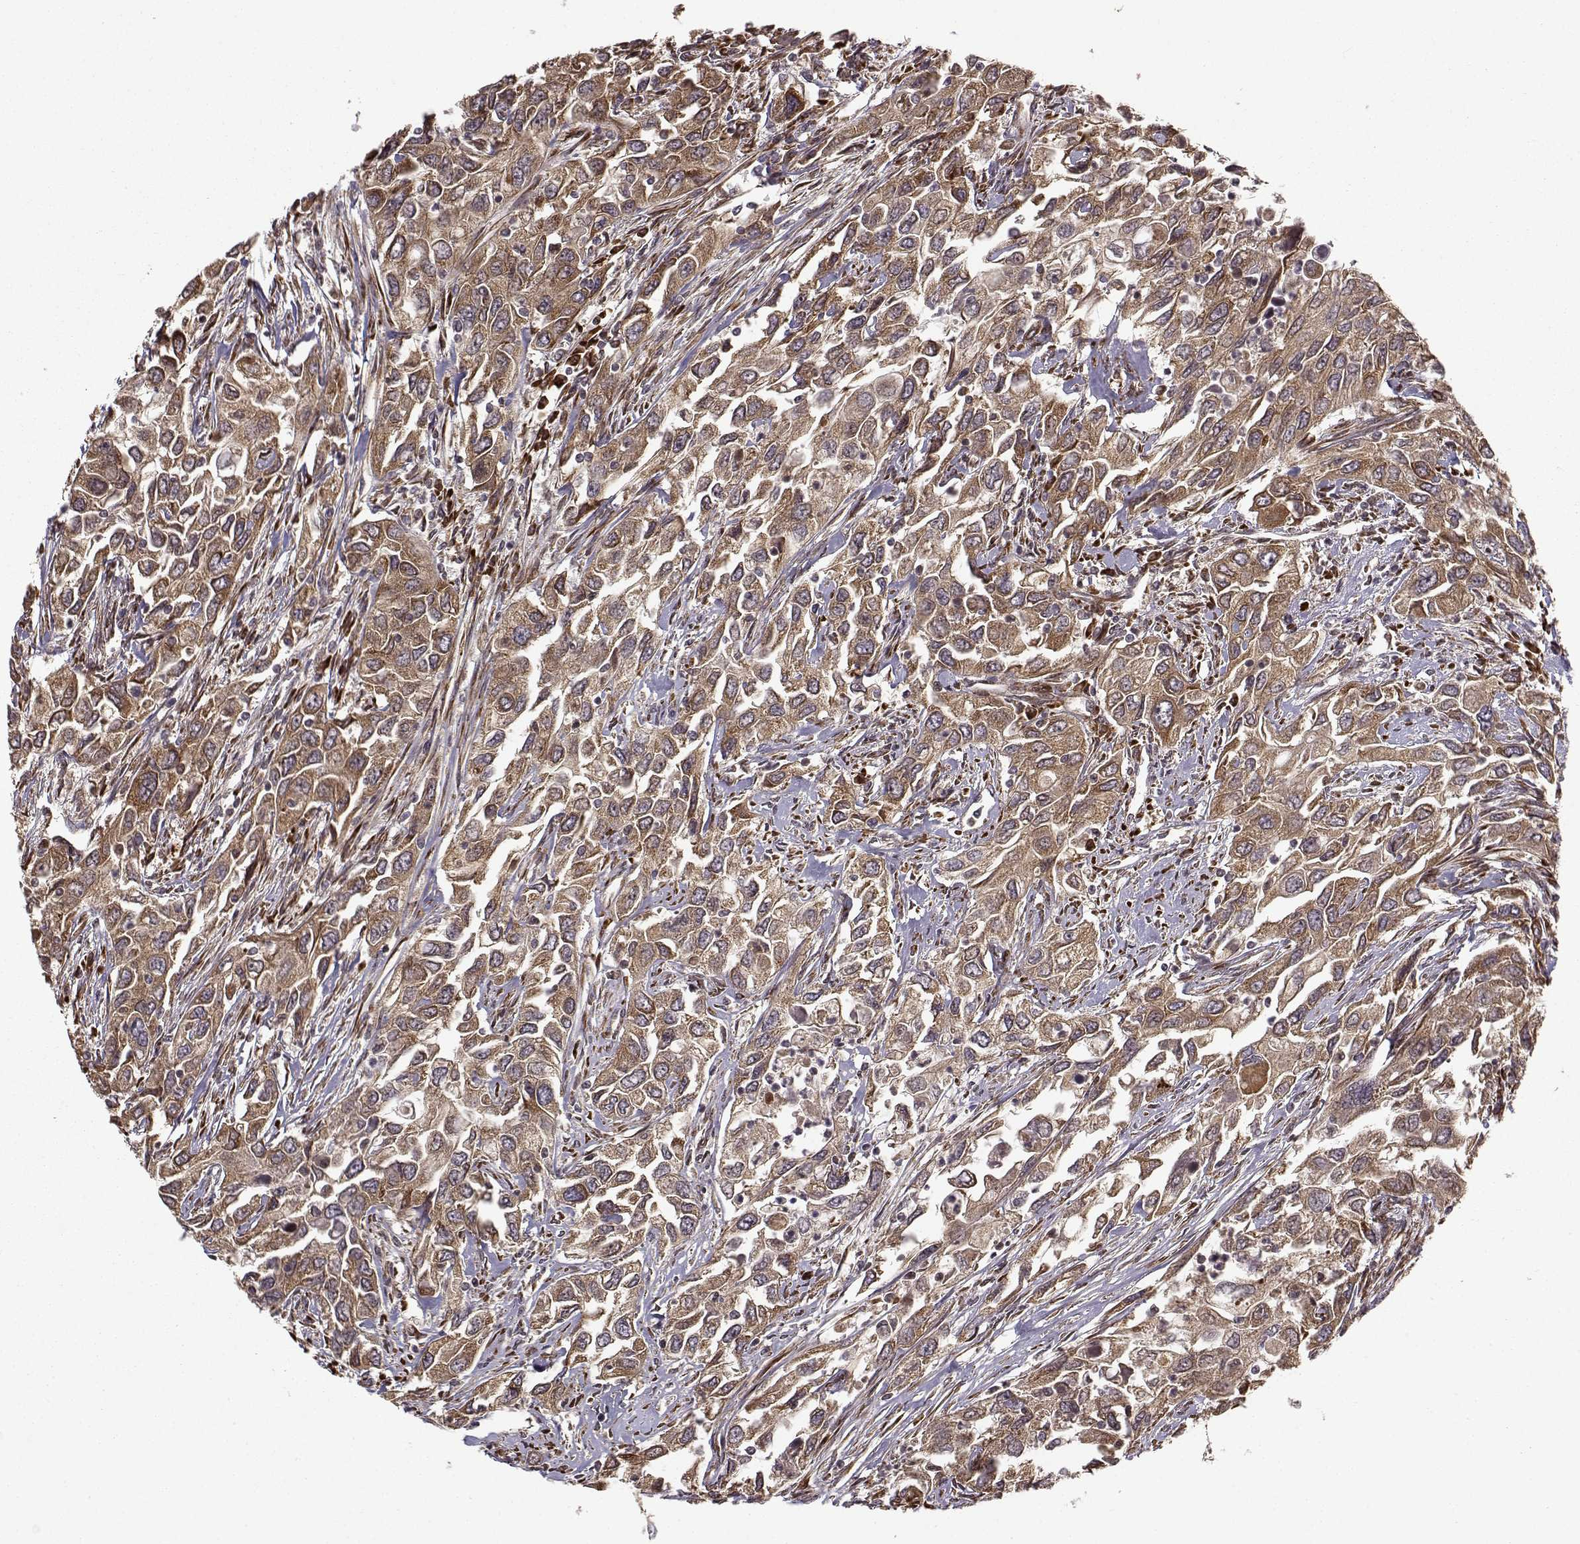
{"staining": {"intensity": "moderate", "quantity": ">75%", "location": "cytoplasmic/membranous"}, "tissue": "urothelial cancer", "cell_type": "Tumor cells", "image_type": "cancer", "snomed": [{"axis": "morphology", "description": "Urothelial carcinoma, High grade"}, {"axis": "topography", "description": "Urinary bladder"}], "caption": "A brown stain shows moderate cytoplasmic/membranous staining of a protein in urothelial cancer tumor cells.", "gene": "RPL31", "patient": {"sex": "male", "age": 76}}